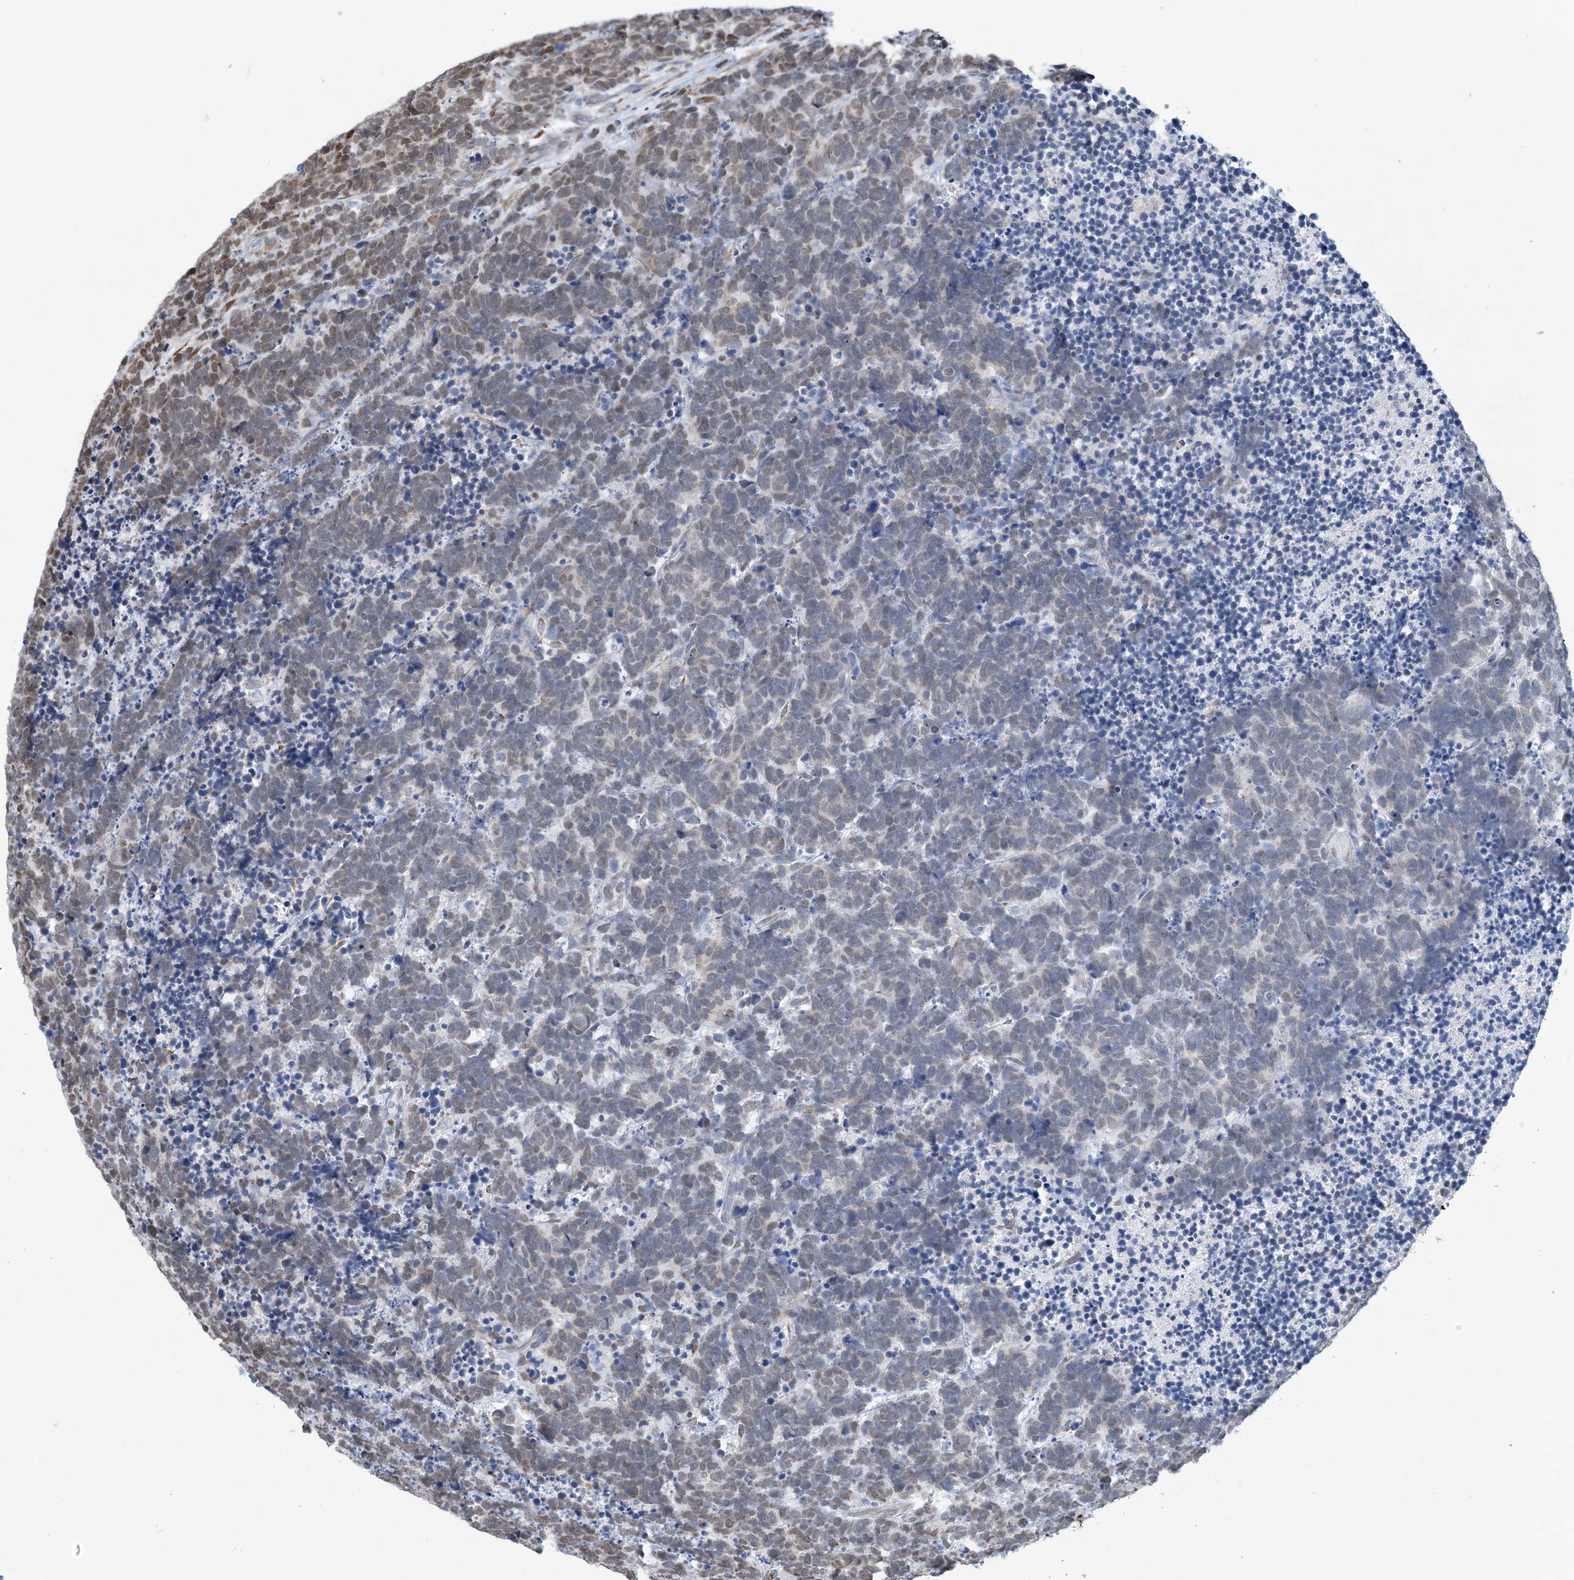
{"staining": {"intensity": "weak", "quantity": "25%-75%", "location": "cytoplasmic/membranous"}, "tissue": "carcinoid", "cell_type": "Tumor cells", "image_type": "cancer", "snomed": [{"axis": "morphology", "description": "Carcinoma, NOS"}, {"axis": "morphology", "description": "Carcinoid, malignant, NOS"}, {"axis": "topography", "description": "Urinary bladder"}], "caption": "DAB (3,3'-diaminobenzidine) immunohistochemical staining of human malignant carcinoid shows weak cytoplasmic/membranous protein positivity in about 25%-75% of tumor cells.", "gene": "CCDC14", "patient": {"sex": "male", "age": 57}}